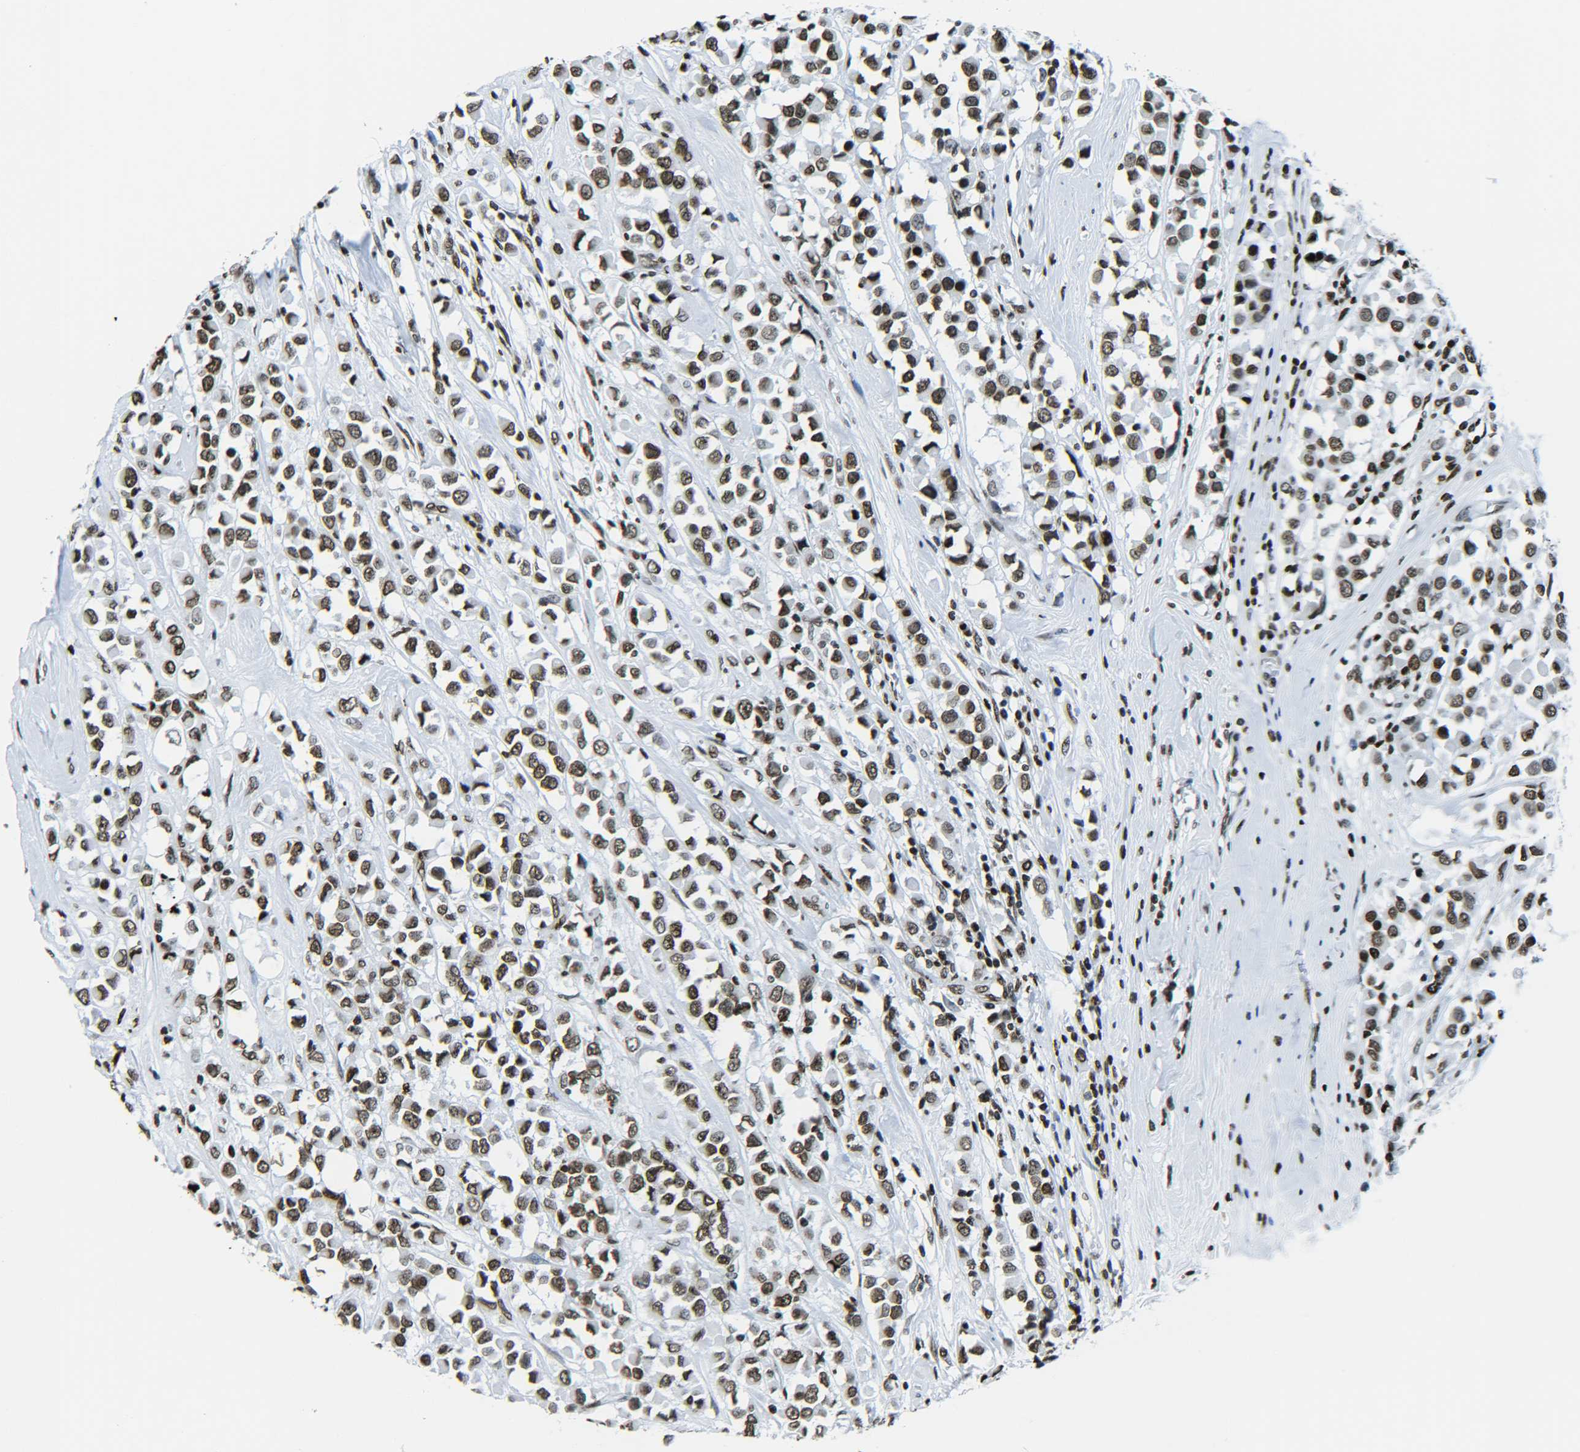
{"staining": {"intensity": "moderate", "quantity": ">75%", "location": "nuclear"}, "tissue": "breast cancer", "cell_type": "Tumor cells", "image_type": "cancer", "snomed": [{"axis": "morphology", "description": "Duct carcinoma"}, {"axis": "topography", "description": "Breast"}], "caption": "This micrograph reveals breast cancer (intraductal carcinoma) stained with immunohistochemistry (IHC) to label a protein in brown. The nuclear of tumor cells show moderate positivity for the protein. Nuclei are counter-stained blue.", "gene": "H2AX", "patient": {"sex": "female", "age": 61}}